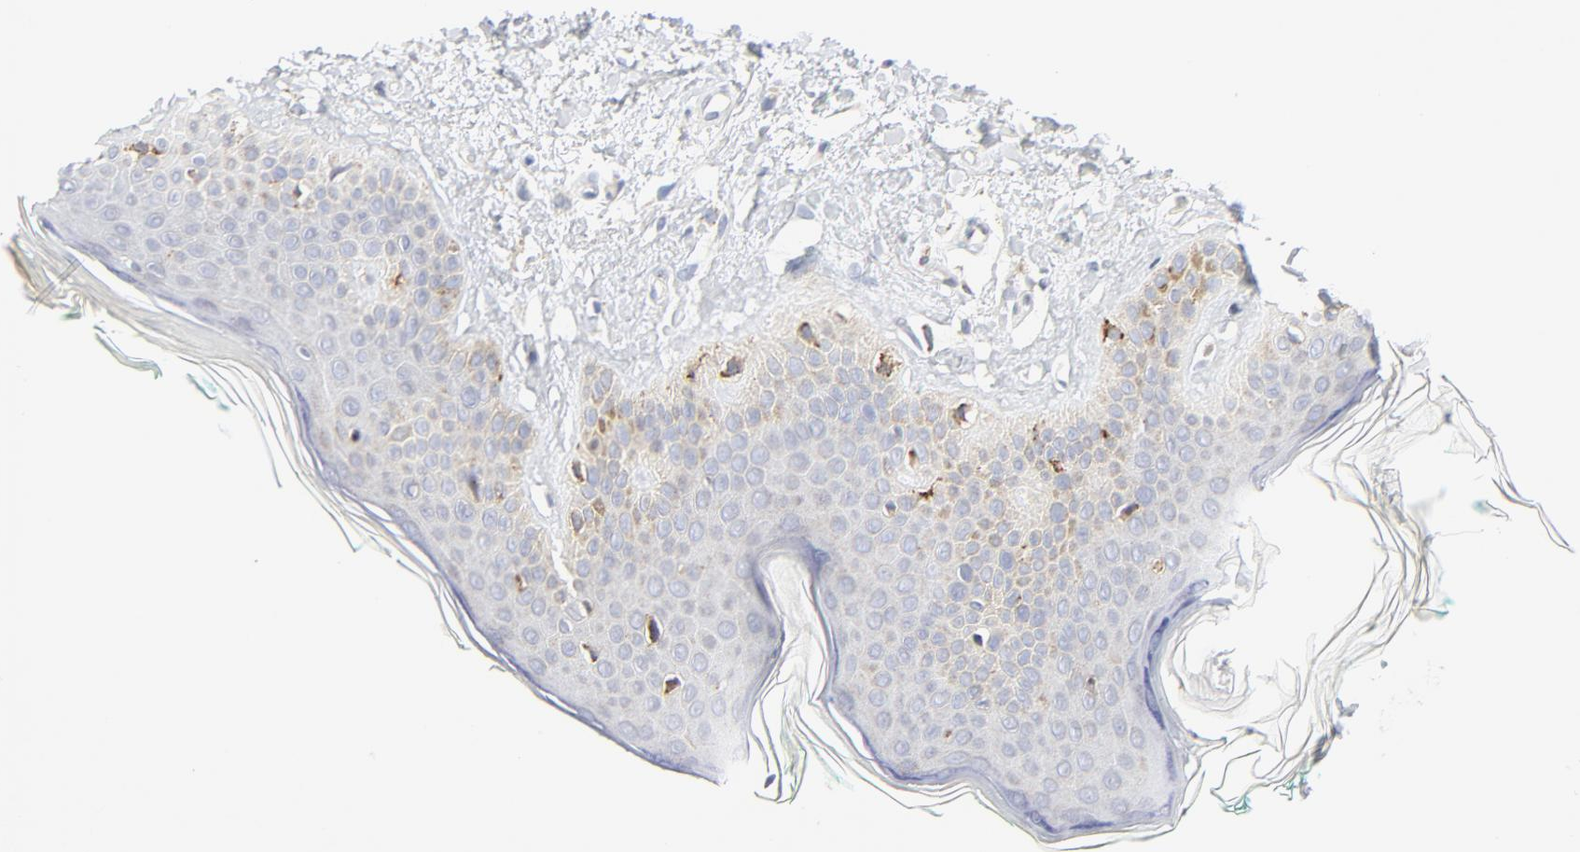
{"staining": {"intensity": "negative", "quantity": "none", "location": "none"}, "tissue": "skin", "cell_type": "Fibroblasts", "image_type": "normal", "snomed": [{"axis": "morphology", "description": "Normal tissue, NOS"}, {"axis": "topography", "description": "Skin"}], "caption": "Normal skin was stained to show a protein in brown. There is no significant positivity in fibroblasts. Nuclei are stained in blue.", "gene": "LRP6", "patient": {"sex": "male", "age": 71}}